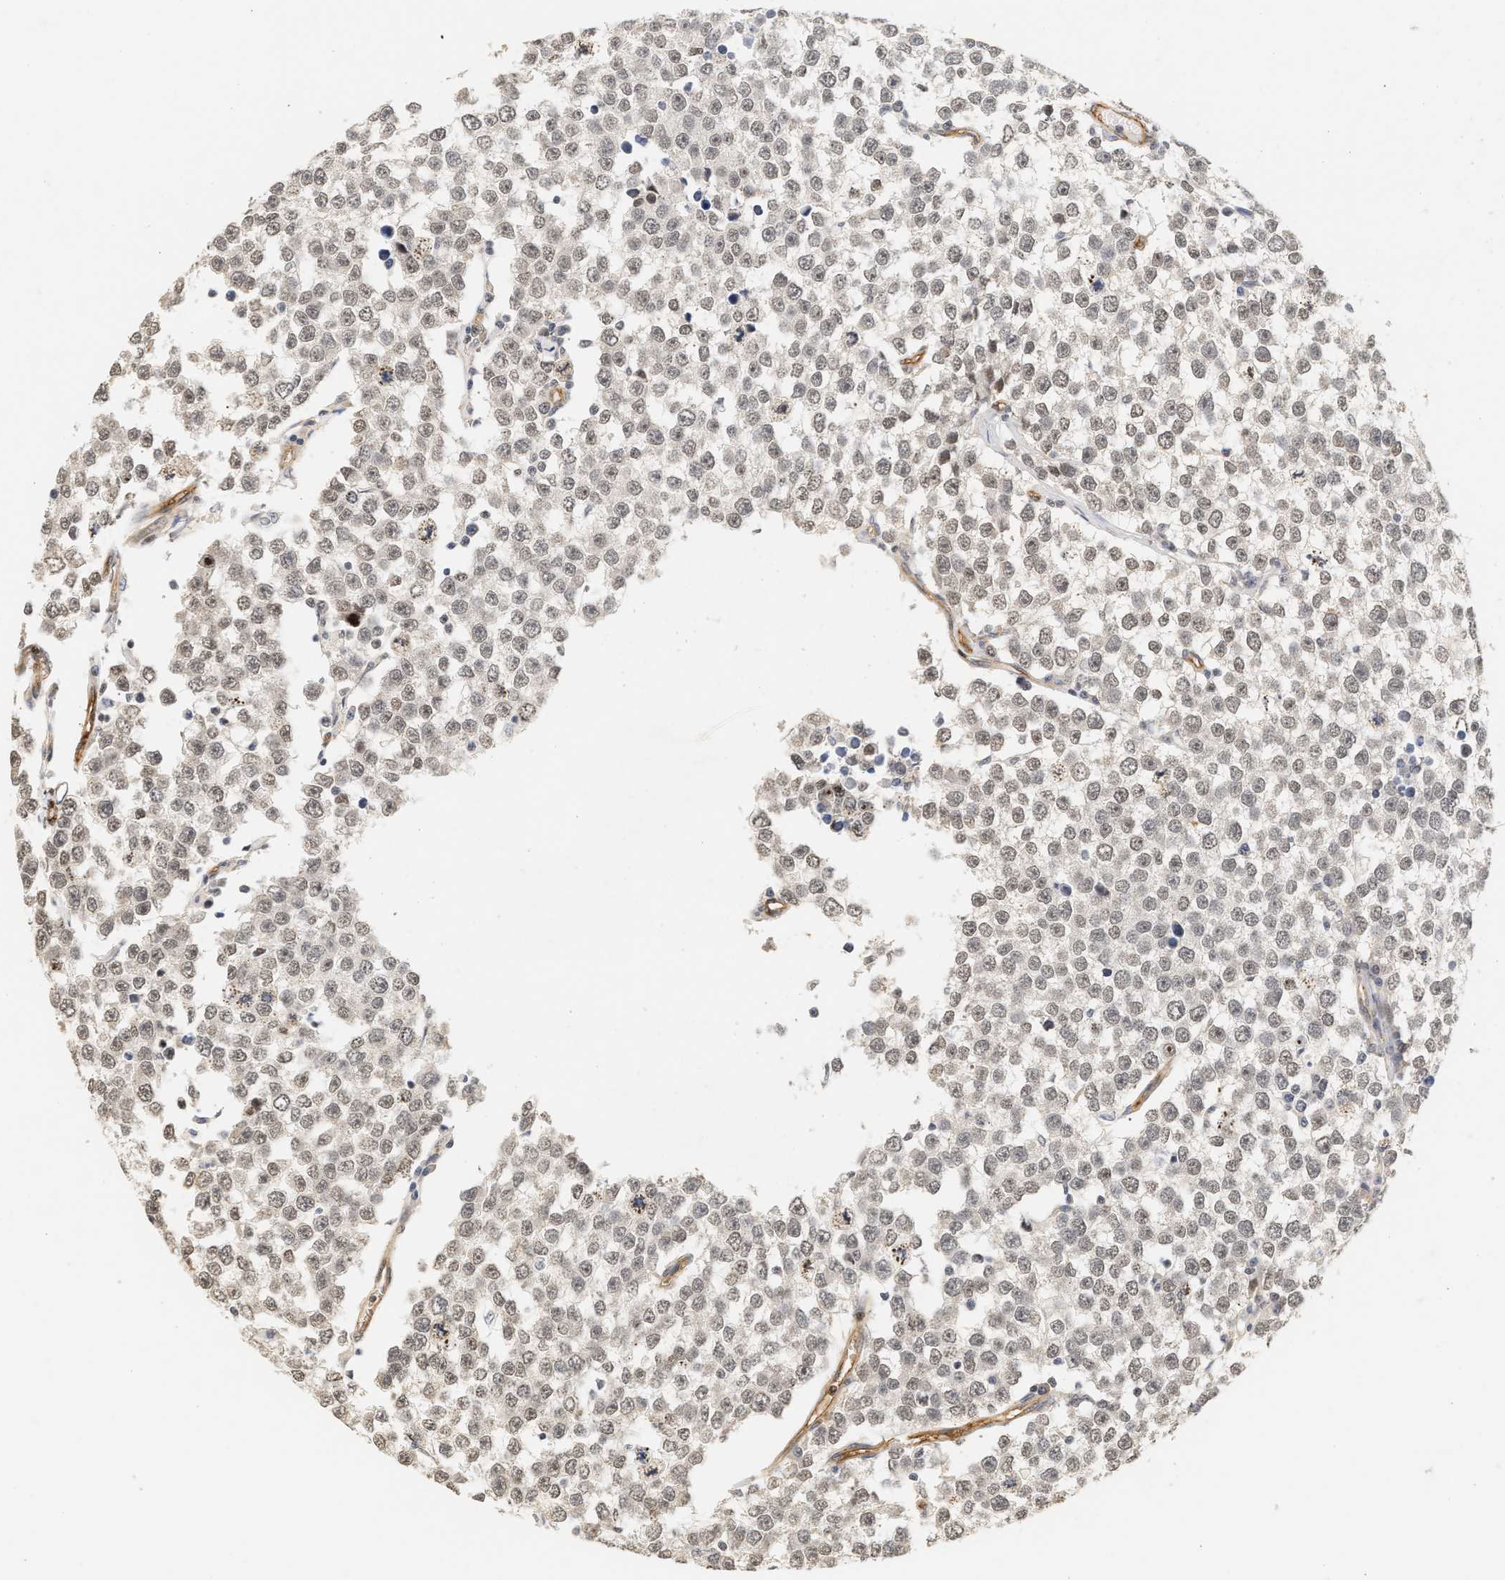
{"staining": {"intensity": "moderate", "quantity": "<25%", "location": "nuclear"}, "tissue": "testis cancer", "cell_type": "Tumor cells", "image_type": "cancer", "snomed": [{"axis": "morphology", "description": "Seminoma, NOS"}, {"axis": "morphology", "description": "Carcinoma, Embryonal, NOS"}, {"axis": "topography", "description": "Testis"}], "caption": "Tumor cells display moderate nuclear expression in about <25% of cells in testis cancer (seminoma).", "gene": "PLXND1", "patient": {"sex": "male", "age": 52}}